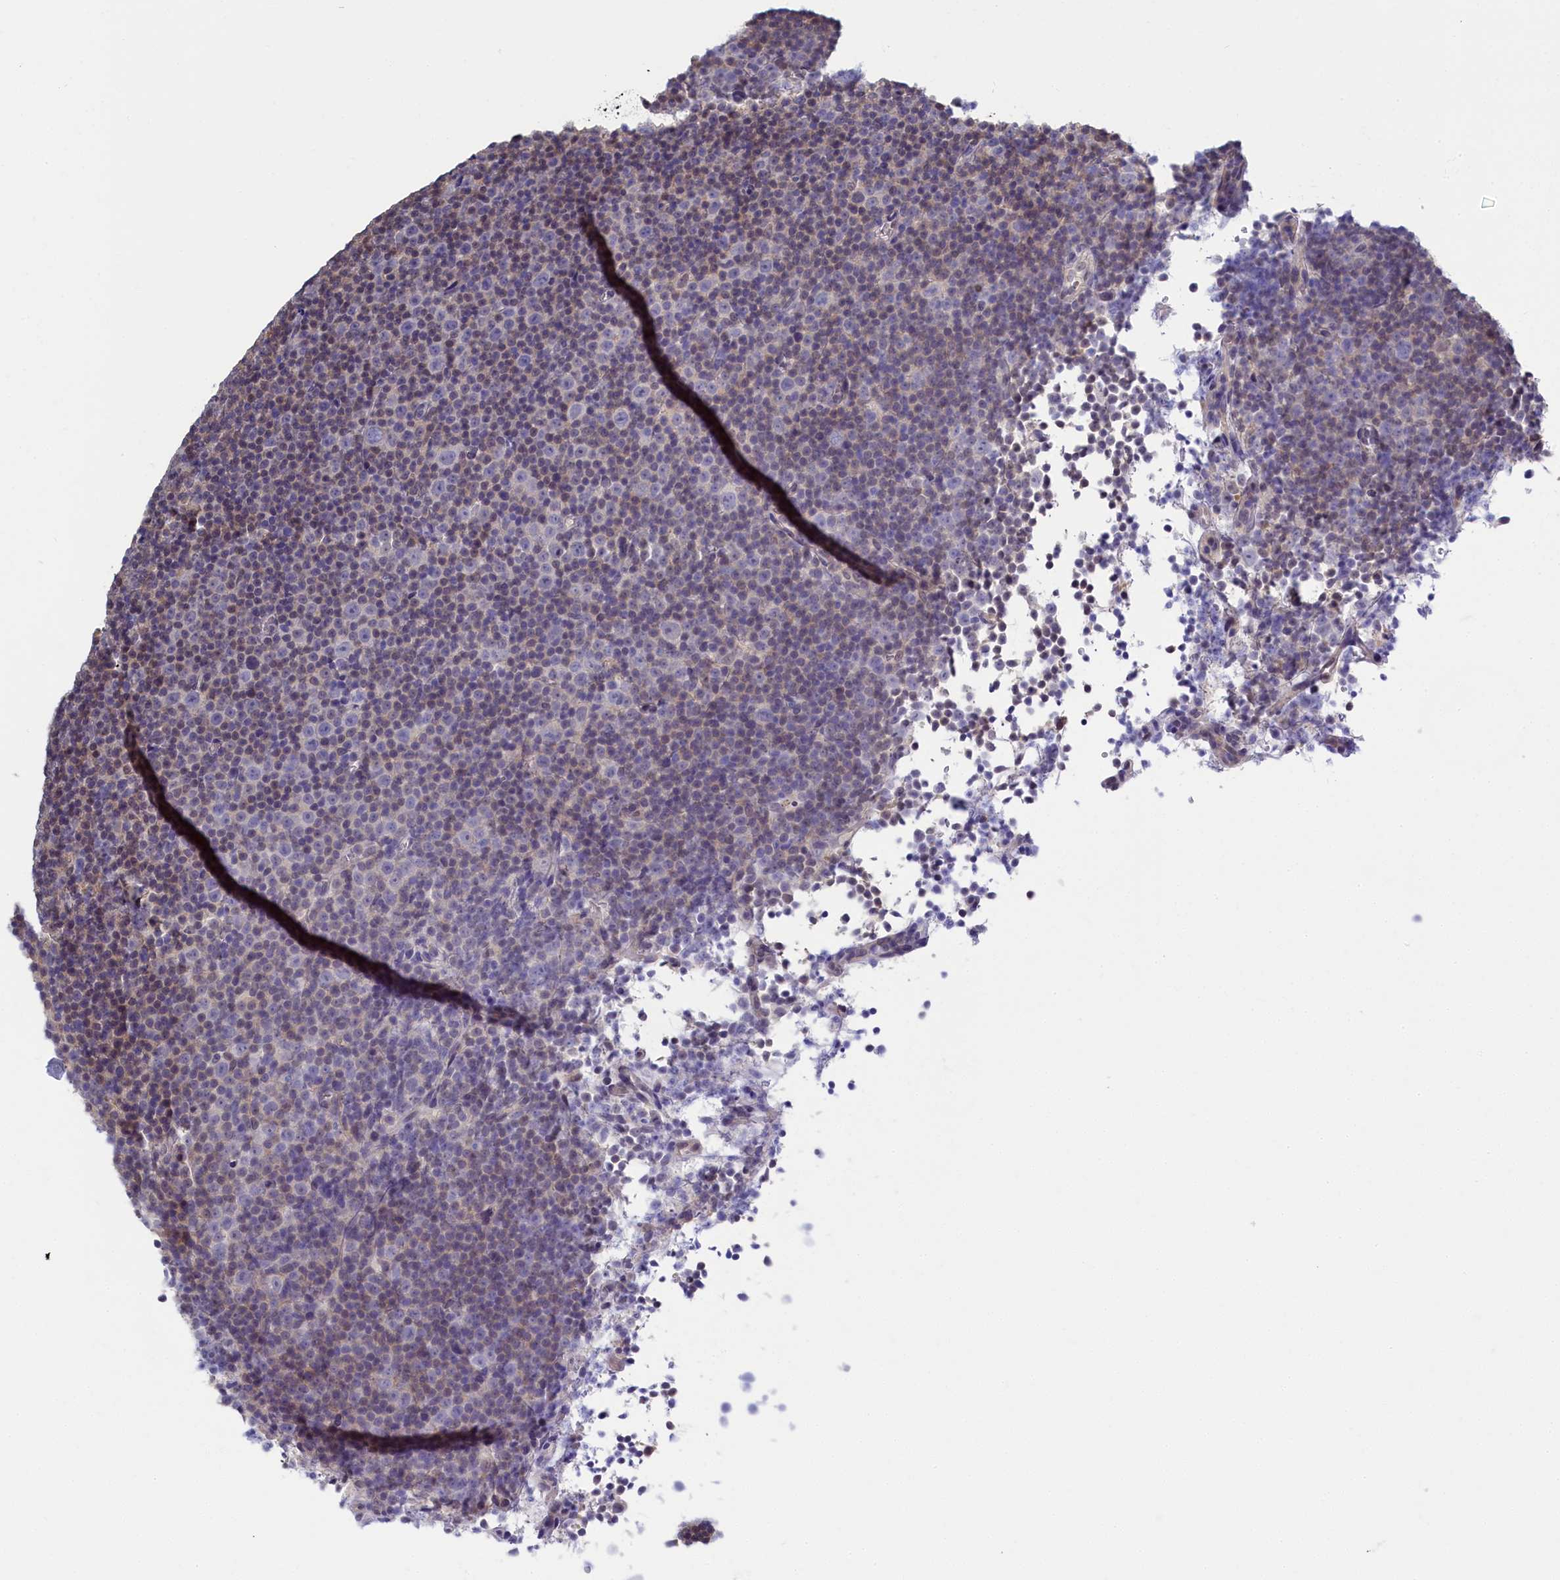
{"staining": {"intensity": "negative", "quantity": "none", "location": "none"}, "tissue": "lymphoma", "cell_type": "Tumor cells", "image_type": "cancer", "snomed": [{"axis": "morphology", "description": "Malignant lymphoma, non-Hodgkin's type, Low grade"}, {"axis": "topography", "description": "Lymph node"}], "caption": "Low-grade malignant lymphoma, non-Hodgkin's type was stained to show a protein in brown. There is no significant expression in tumor cells.", "gene": "C11orf54", "patient": {"sex": "female", "age": 67}}